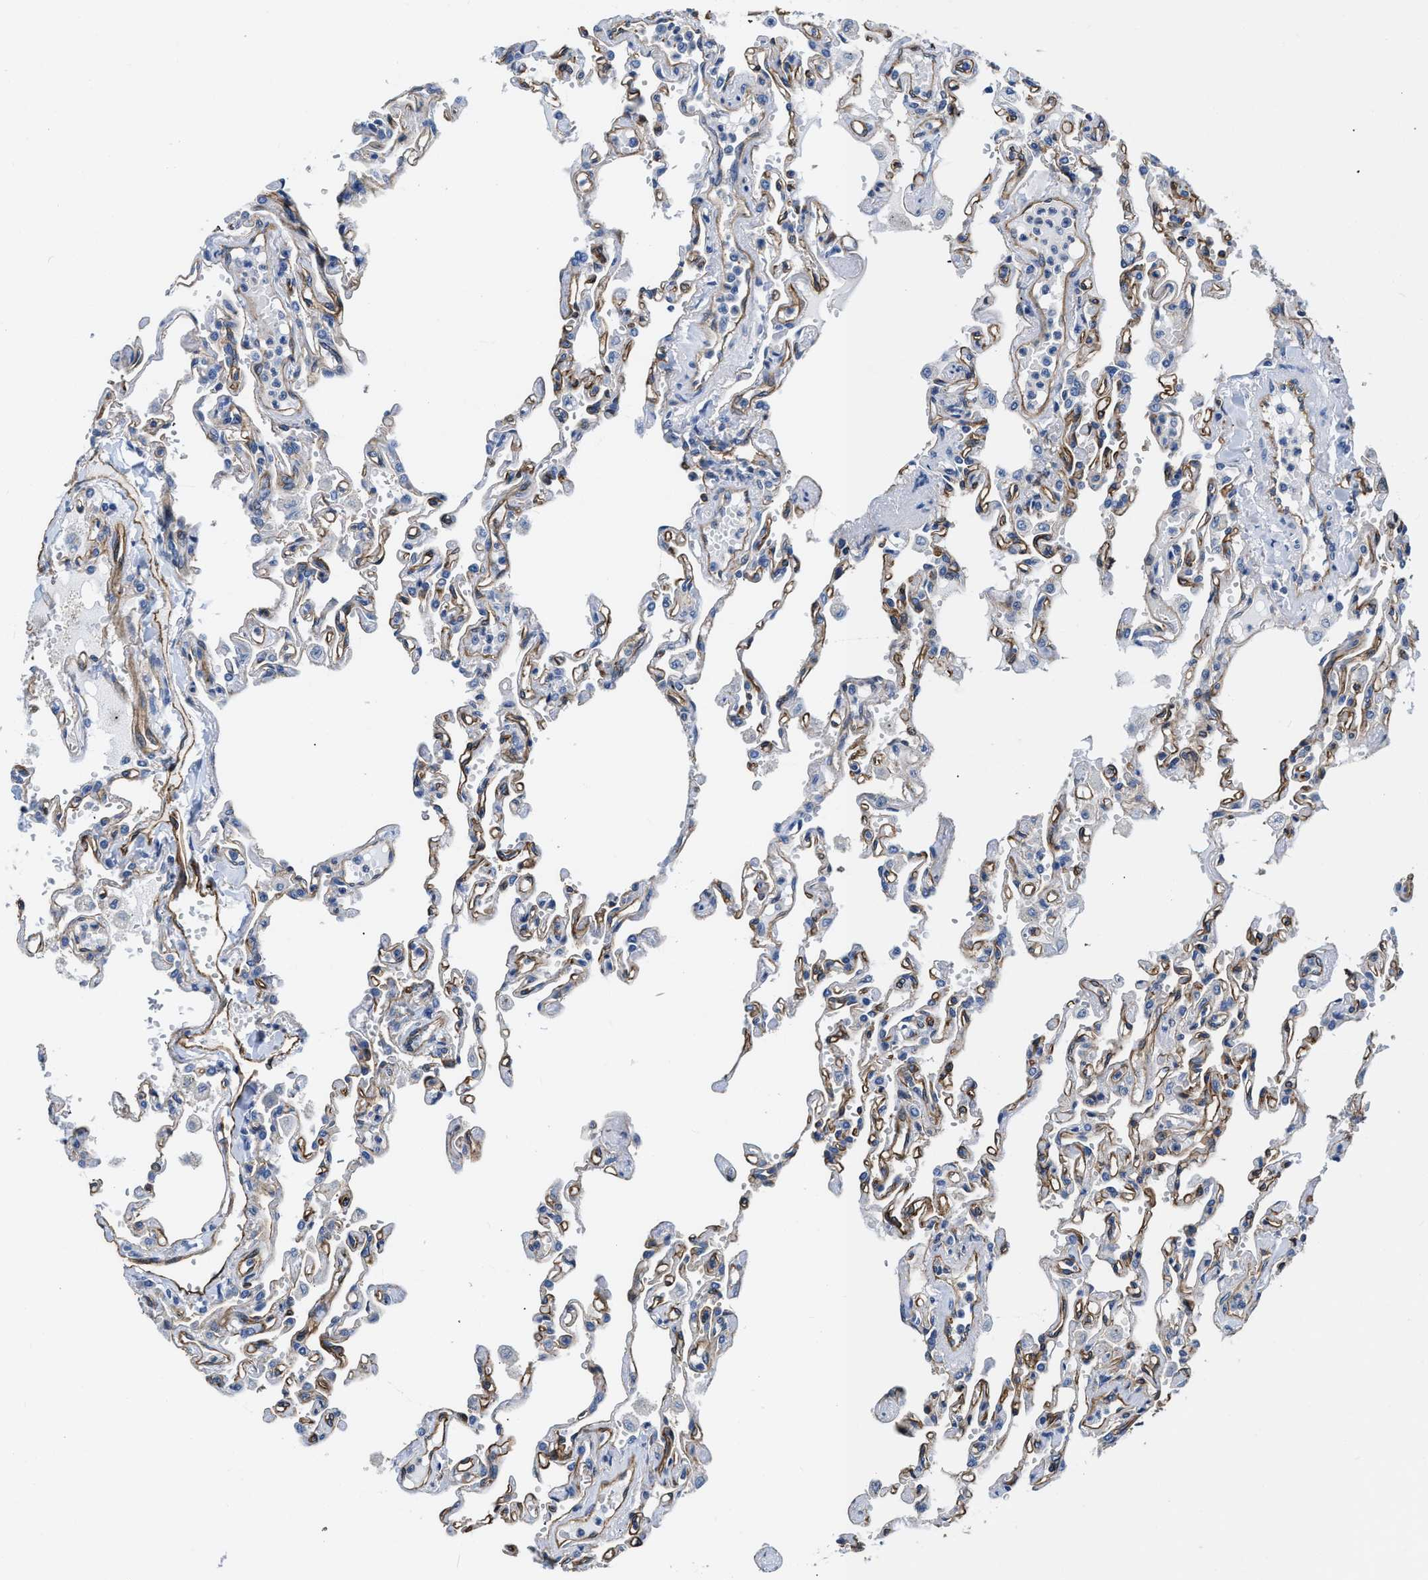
{"staining": {"intensity": "moderate", "quantity": "<25%", "location": "cytoplasmic/membranous"}, "tissue": "lung", "cell_type": "Alveolar cells", "image_type": "normal", "snomed": [{"axis": "morphology", "description": "Normal tissue, NOS"}, {"axis": "topography", "description": "Lung"}], "caption": "Protein analysis of unremarkable lung demonstrates moderate cytoplasmic/membranous expression in about <25% of alveolar cells.", "gene": "C22orf42", "patient": {"sex": "male", "age": 21}}